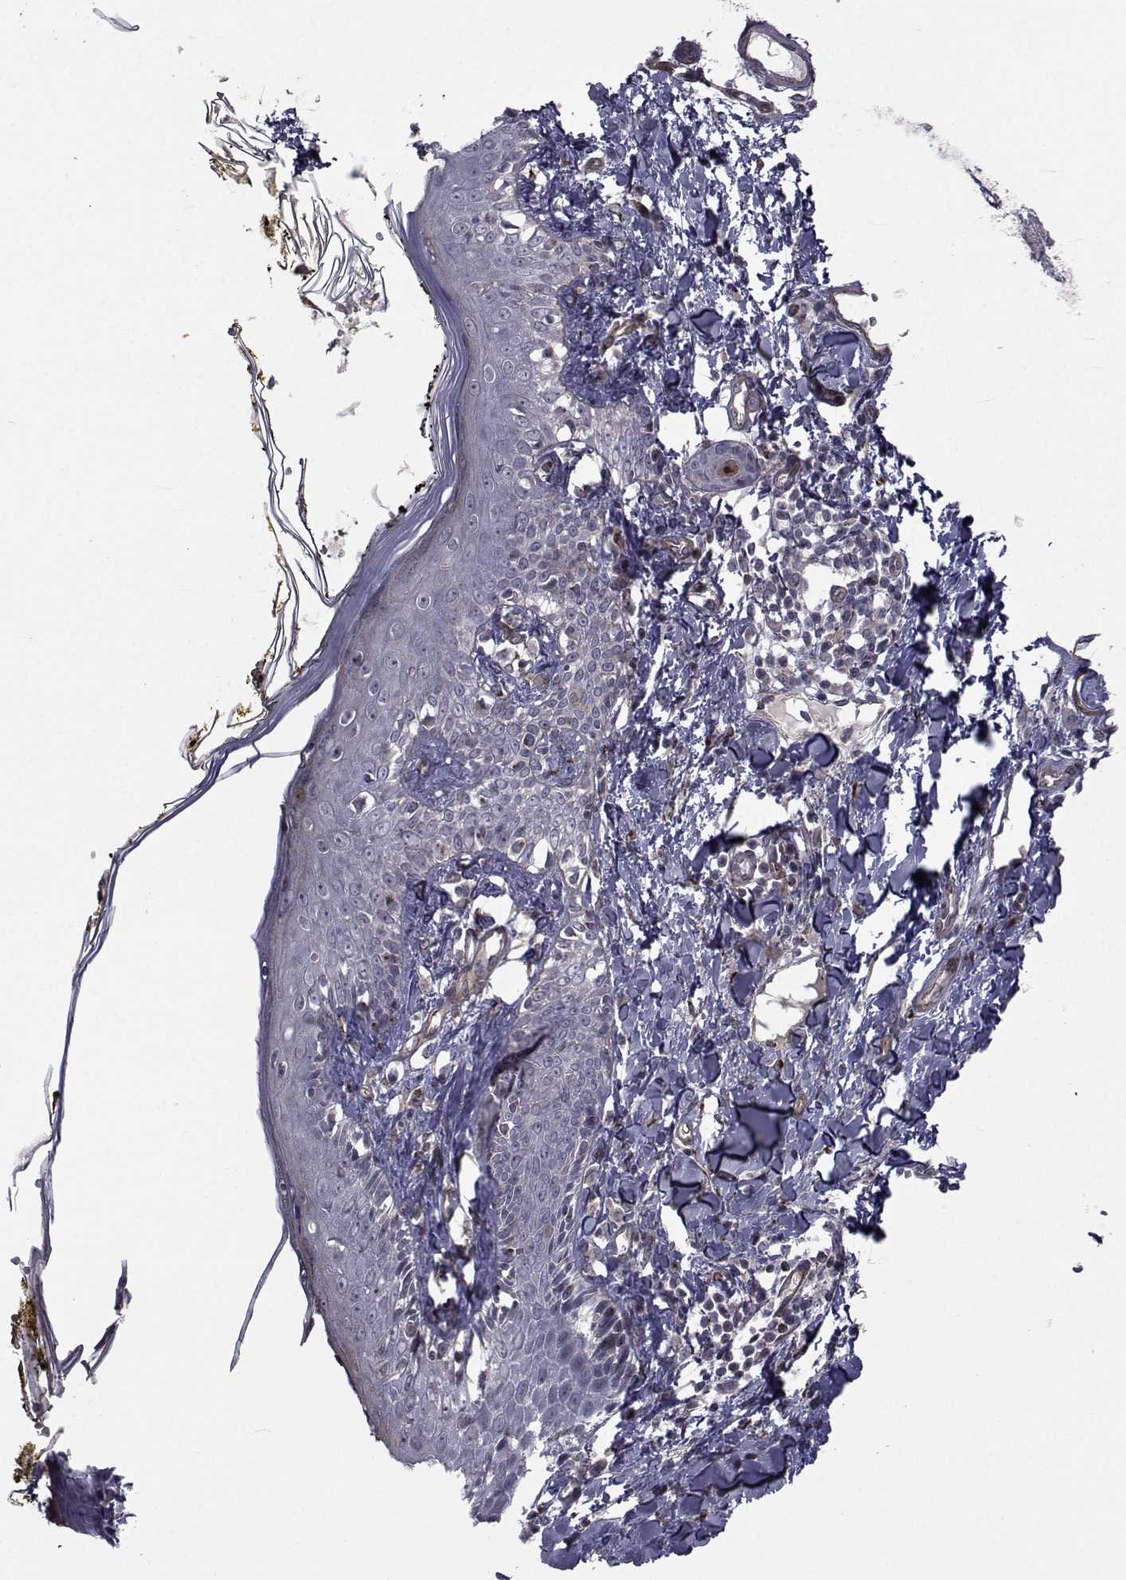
{"staining": {"intensity": "negative", "quantity": "none", "location": "none"}, "tissue": "skin", "cell_type": "Fibroblasts", "image_type": "normal", "snomed": [{"axis": "morphology", "description": "Normal tissue, NOS"}, {"axis": "topography", "description": "Skin"}], "caption": "This is a histopathology image of immunohistochemistry staining of benign skin, which shows no expression in fibroblasts.", "gene": "ATP6V1C2", "patient": {"sex": "male", "age": 76}}